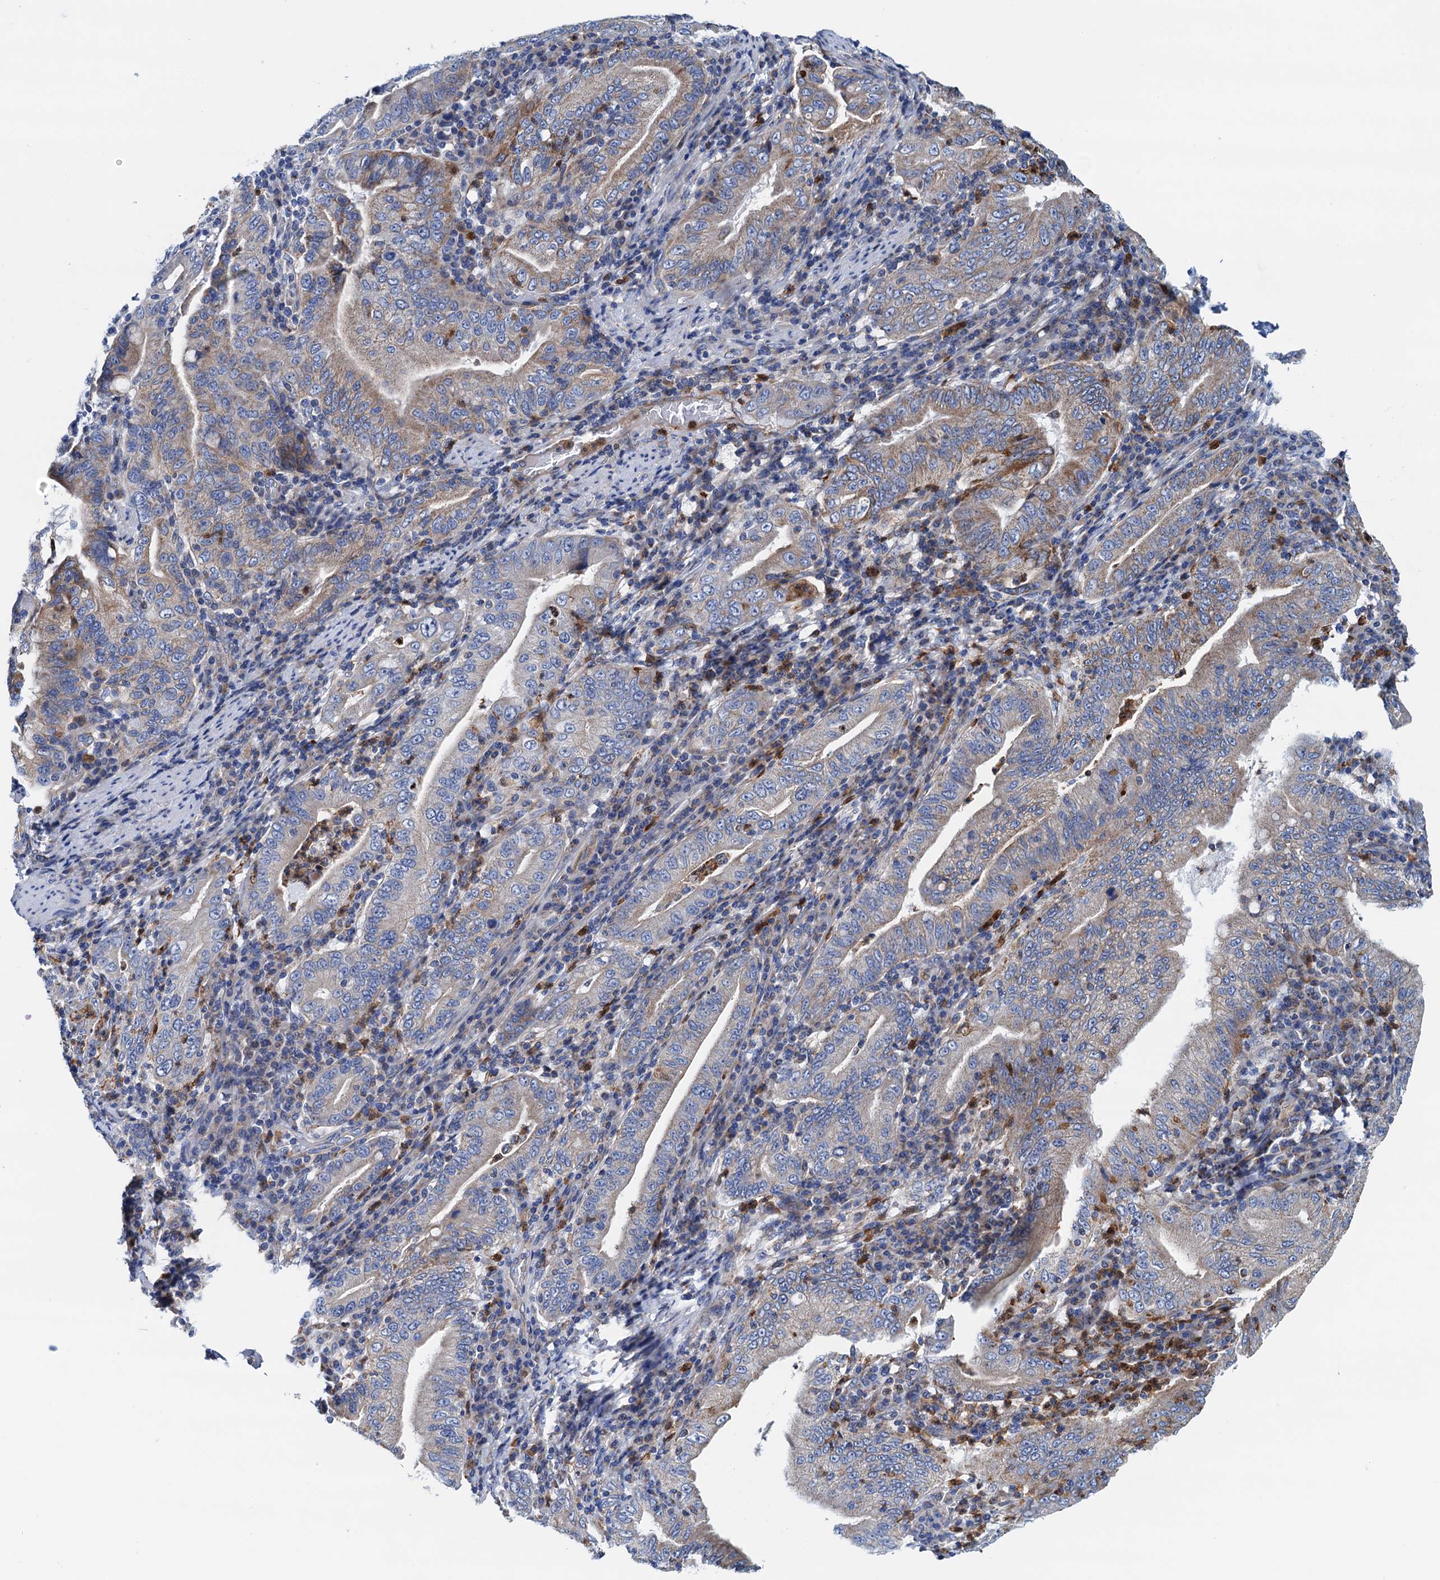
{"staining": {"intensity": "weak", "quantity": "25%-75%", "location": "cytoplasmic/membranous"}, "tissue": "stomach cancer", "cell_type": "Tumor cells", "image_type": "cancer", "snomed": [{"axis": "morphology", "description": "Normal tissue, NOS"}, {"axis": "morphology", "description": "Adenocarcinoma, NOS"}, {"axis": "topography", "description": "Esophagus"}, {"axis": "topography", "description": "Stomach, upper"}, {"axis": "topography", "description": "Peripheral nerve tissue"}], "caption": "Stomach adenocarcinoma stained for a protein displays weak cytoplasmic/membranous positivity in tumor cells.", "gene": "RASSF9", "patient": {"sex": "male", "age": 62}}